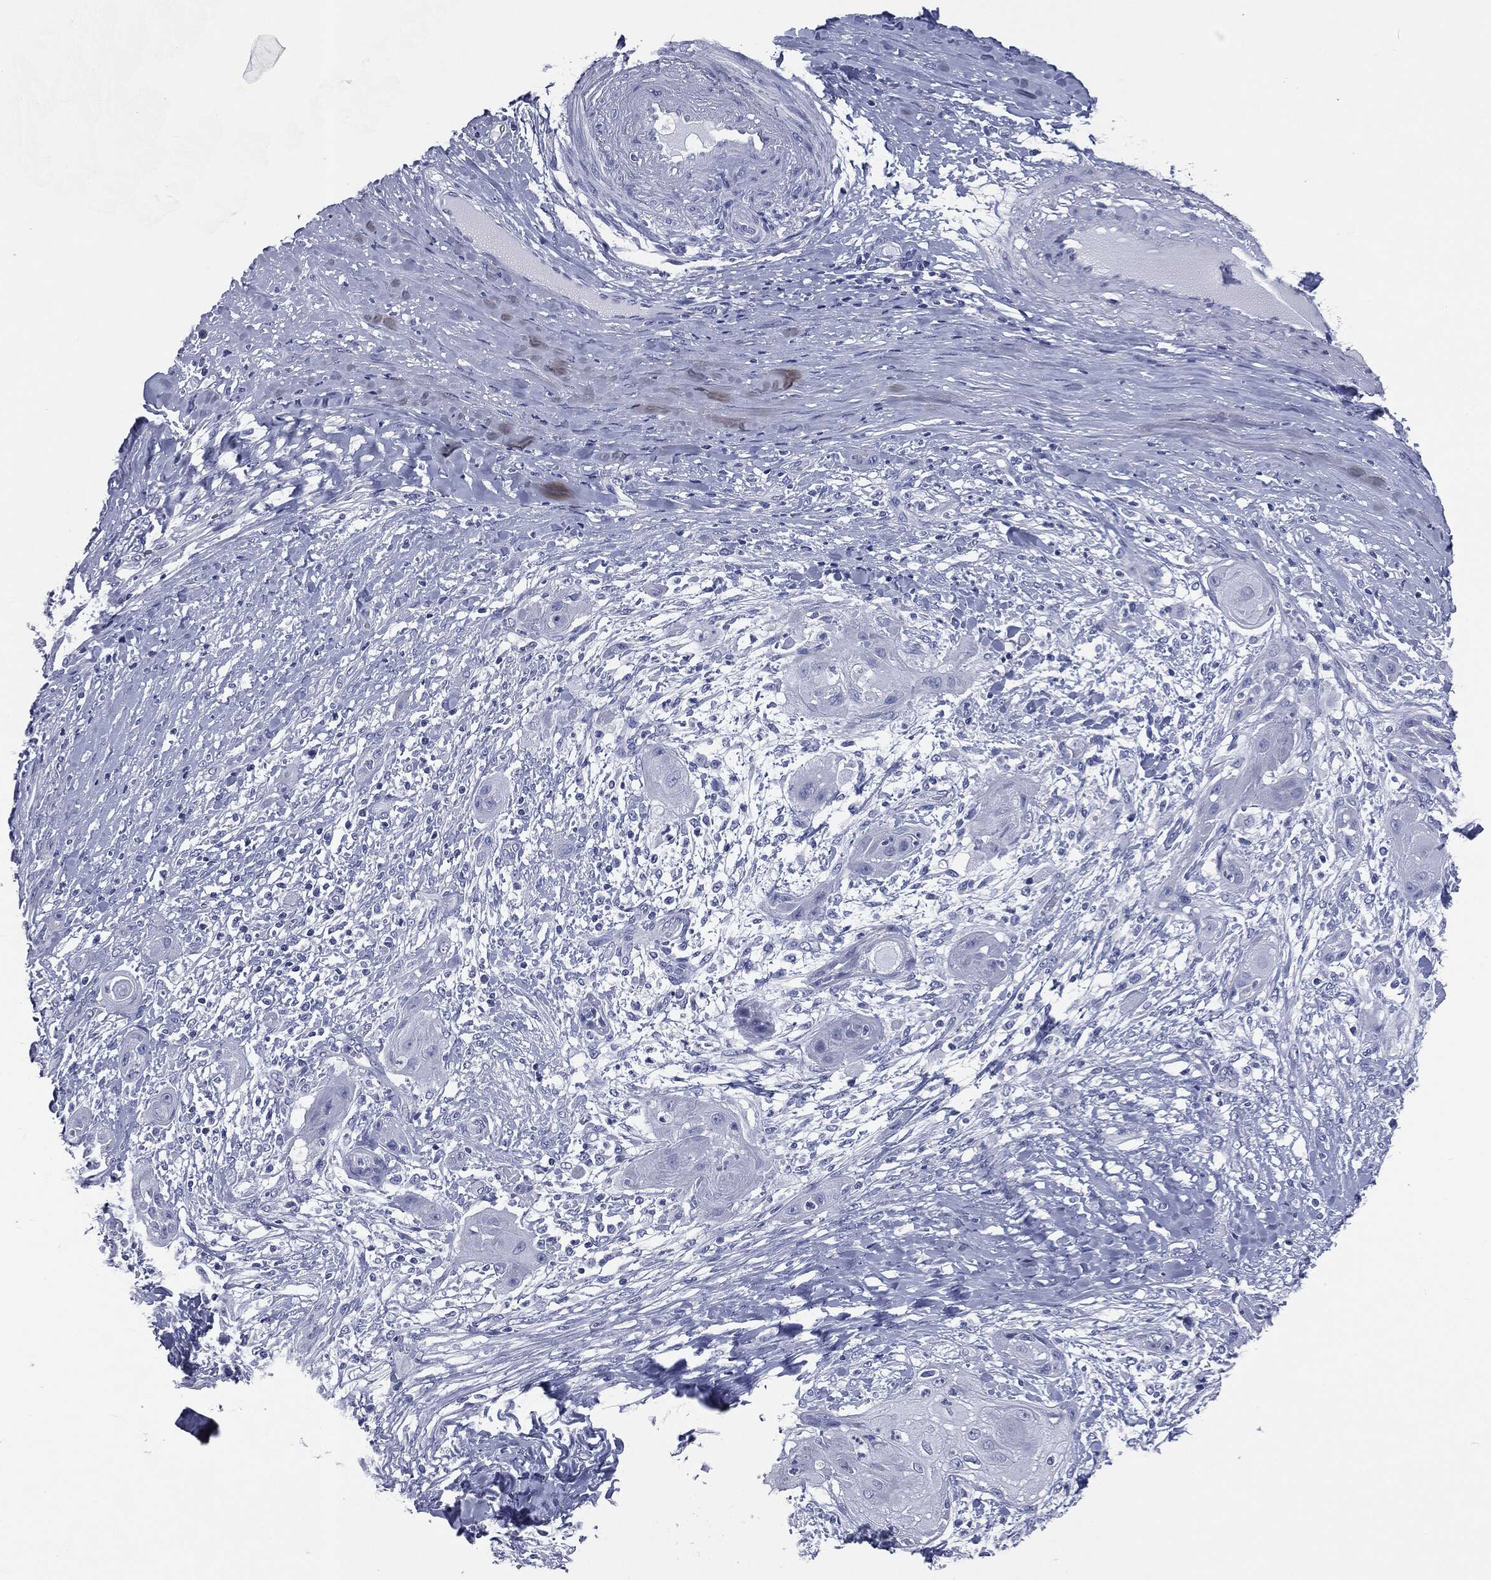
{"staining": {"intensity": "negative", "quantity": "none", "location": "none"}, "tissue": "skin cancer", "cell_type": "Tumor cells", "image_type": "cancer", "snomed": [{"axis": "morphology", "description": "Squamous cell carcinoma, NOS"}, {"axis": "topography", "description": "Skin"}], "caption": "The micrograph demonstrates no significant expression in tumor cells of skin cancer.", "gene": "ATP2A1", "patient": {"sex": "male", "age": 62}}